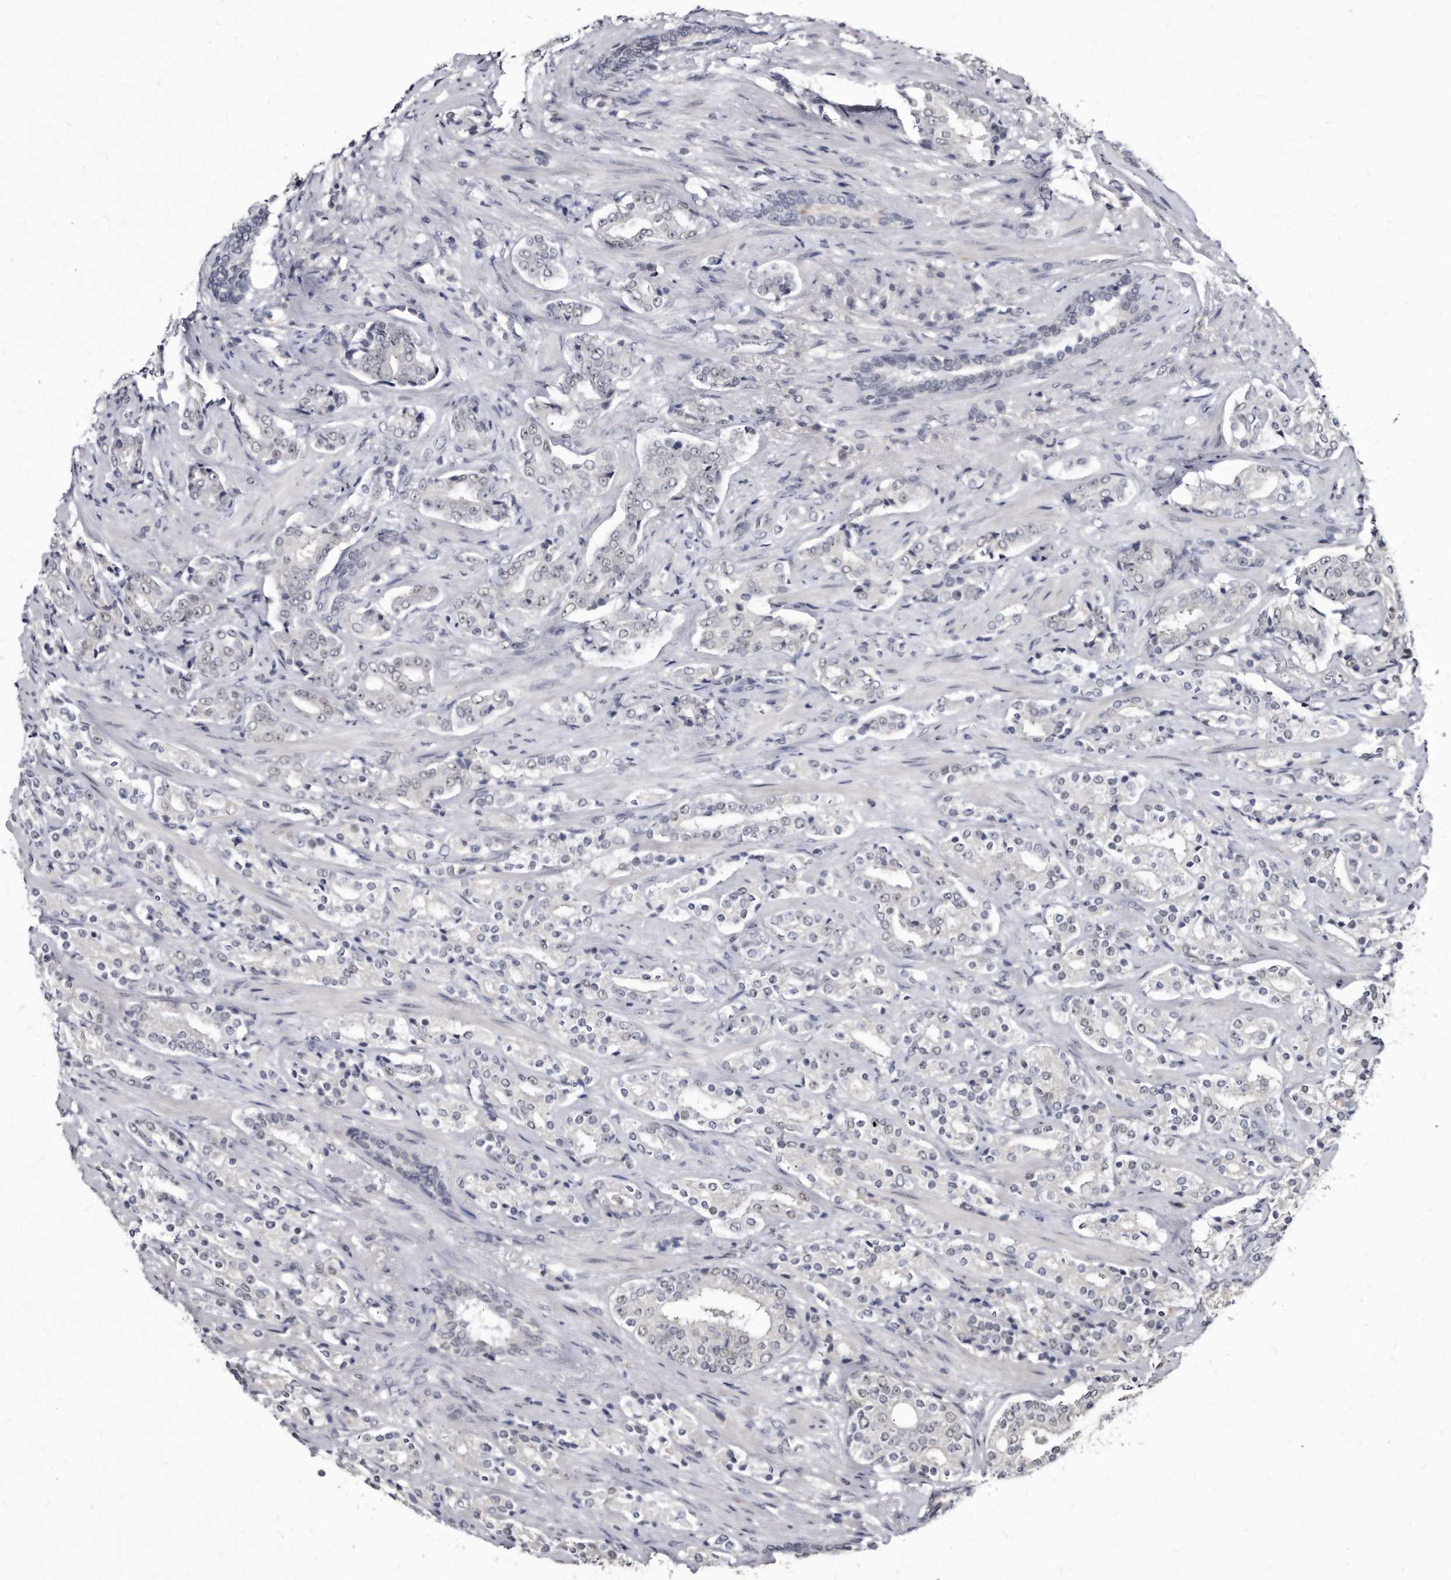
{"staining": {"intensity": "negative", "quantity": "none", "location": "none"}, "tissue": "prostate cancer", "cell_type": "Tumor cells", "image_type": "cancer", "snomed": [{"axis": "morphology", "description": "Adenocarcinoma, High grade"}, {"axis": "topography", "description": "Prostate"}], "caption": "Prostate high-grade adenocarcinoma was stained to show a protein in brown. There is no significant expression in tumor cells.", "gene": "KLHDC3", "patient": {"sex": "male", "age": 71}}